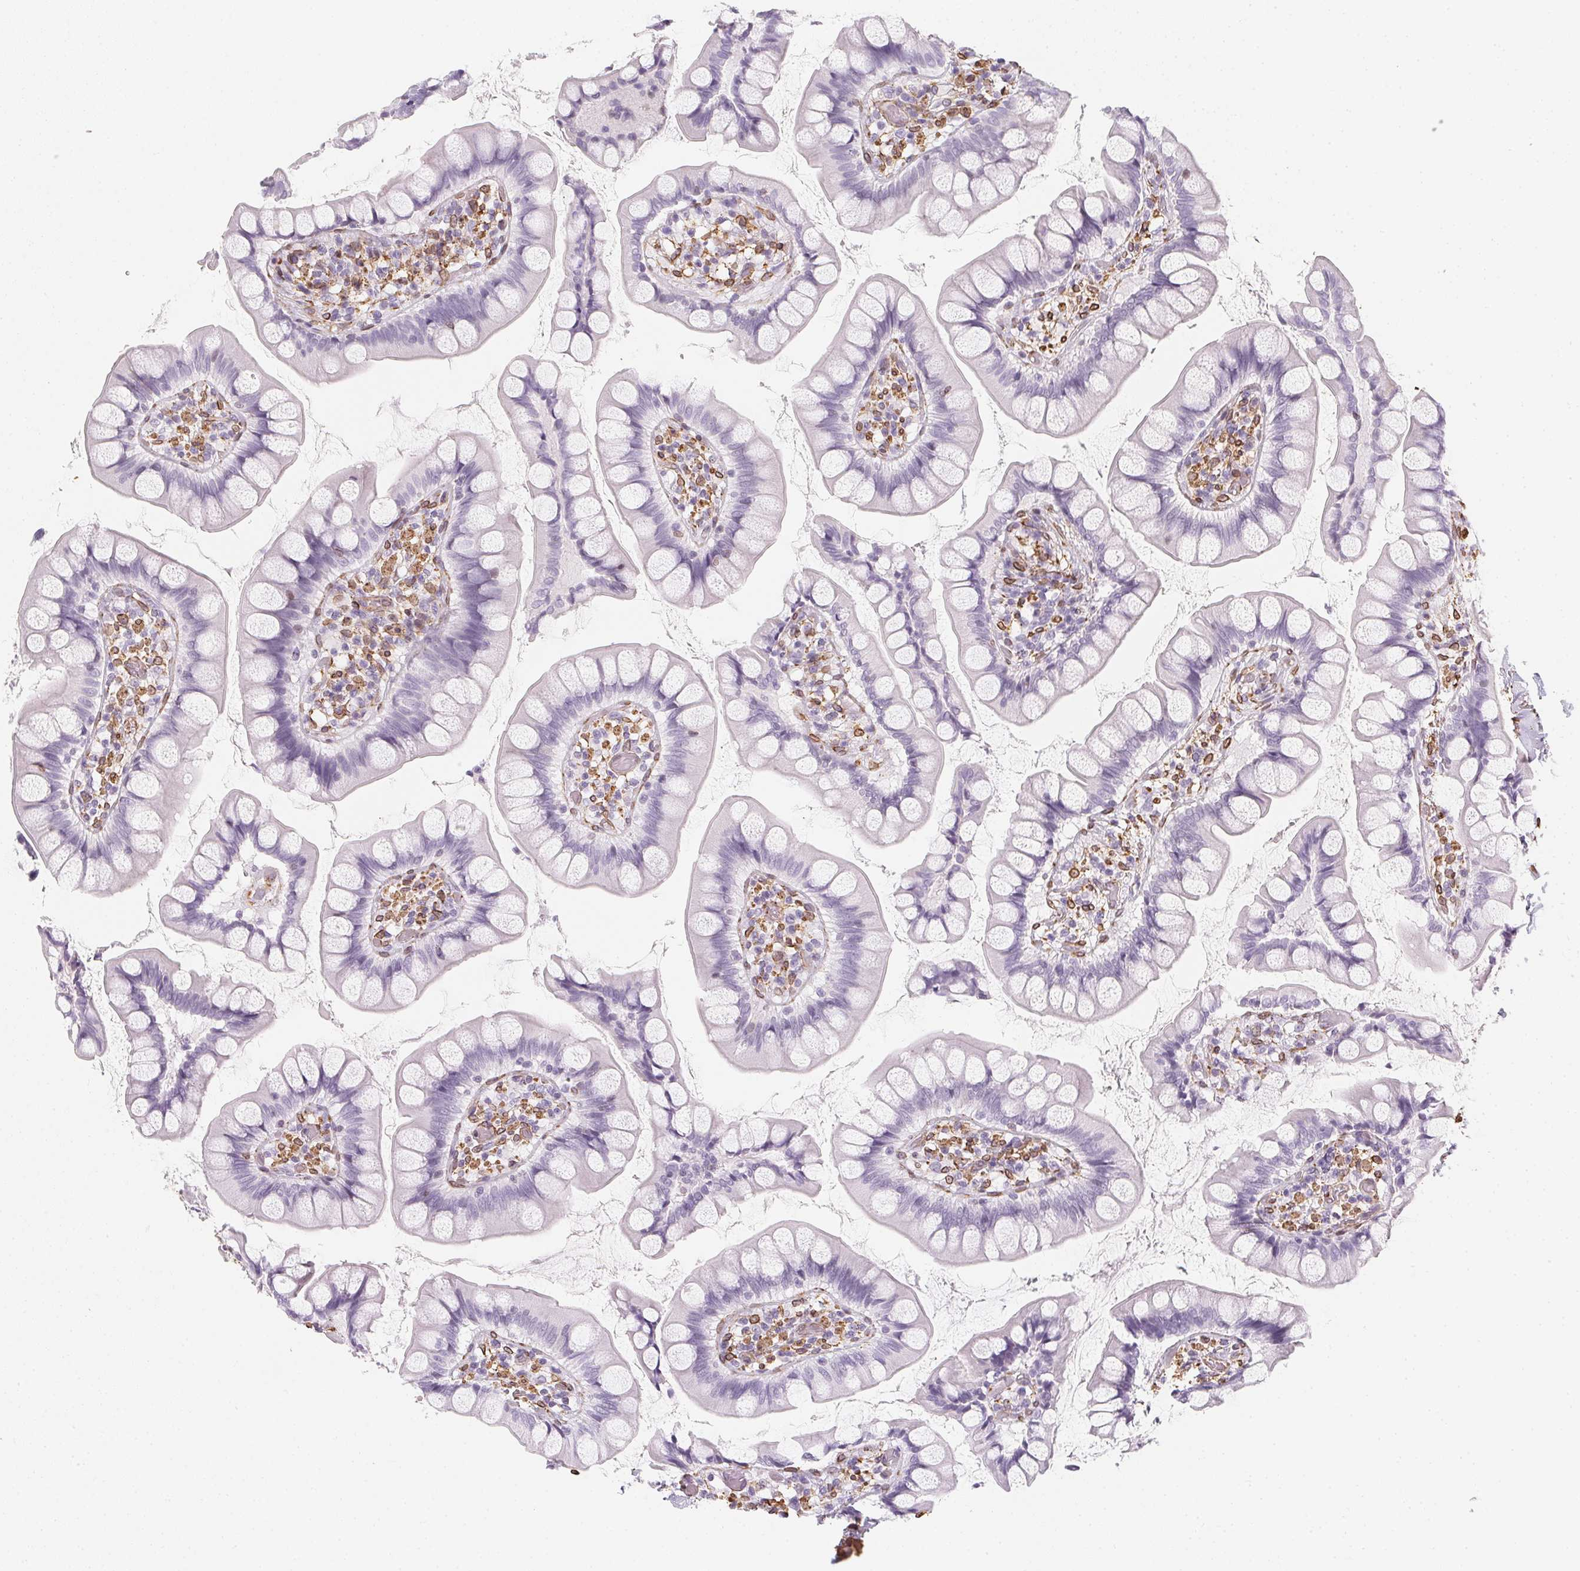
{"staining": {"intensity": "negative", "quantity": "none", "location": "none"}, "tissue": "small intestine", "cell_type": "Glandular cells", "image_type": "normal", "snomed": [{"axis": "morphology", "description": "Normal tissue, NOS"}, {"axis": "topography", "description": "Small intestine"}], "caption": "High power microscopy histopathology image of an immunohistochemistry (IHC) histopathology image of unremarkable small intestine, revealing no significant expression in glandular cells.", "gene": "RSBN1", "patient": {"sex": "male", "age": 70}}